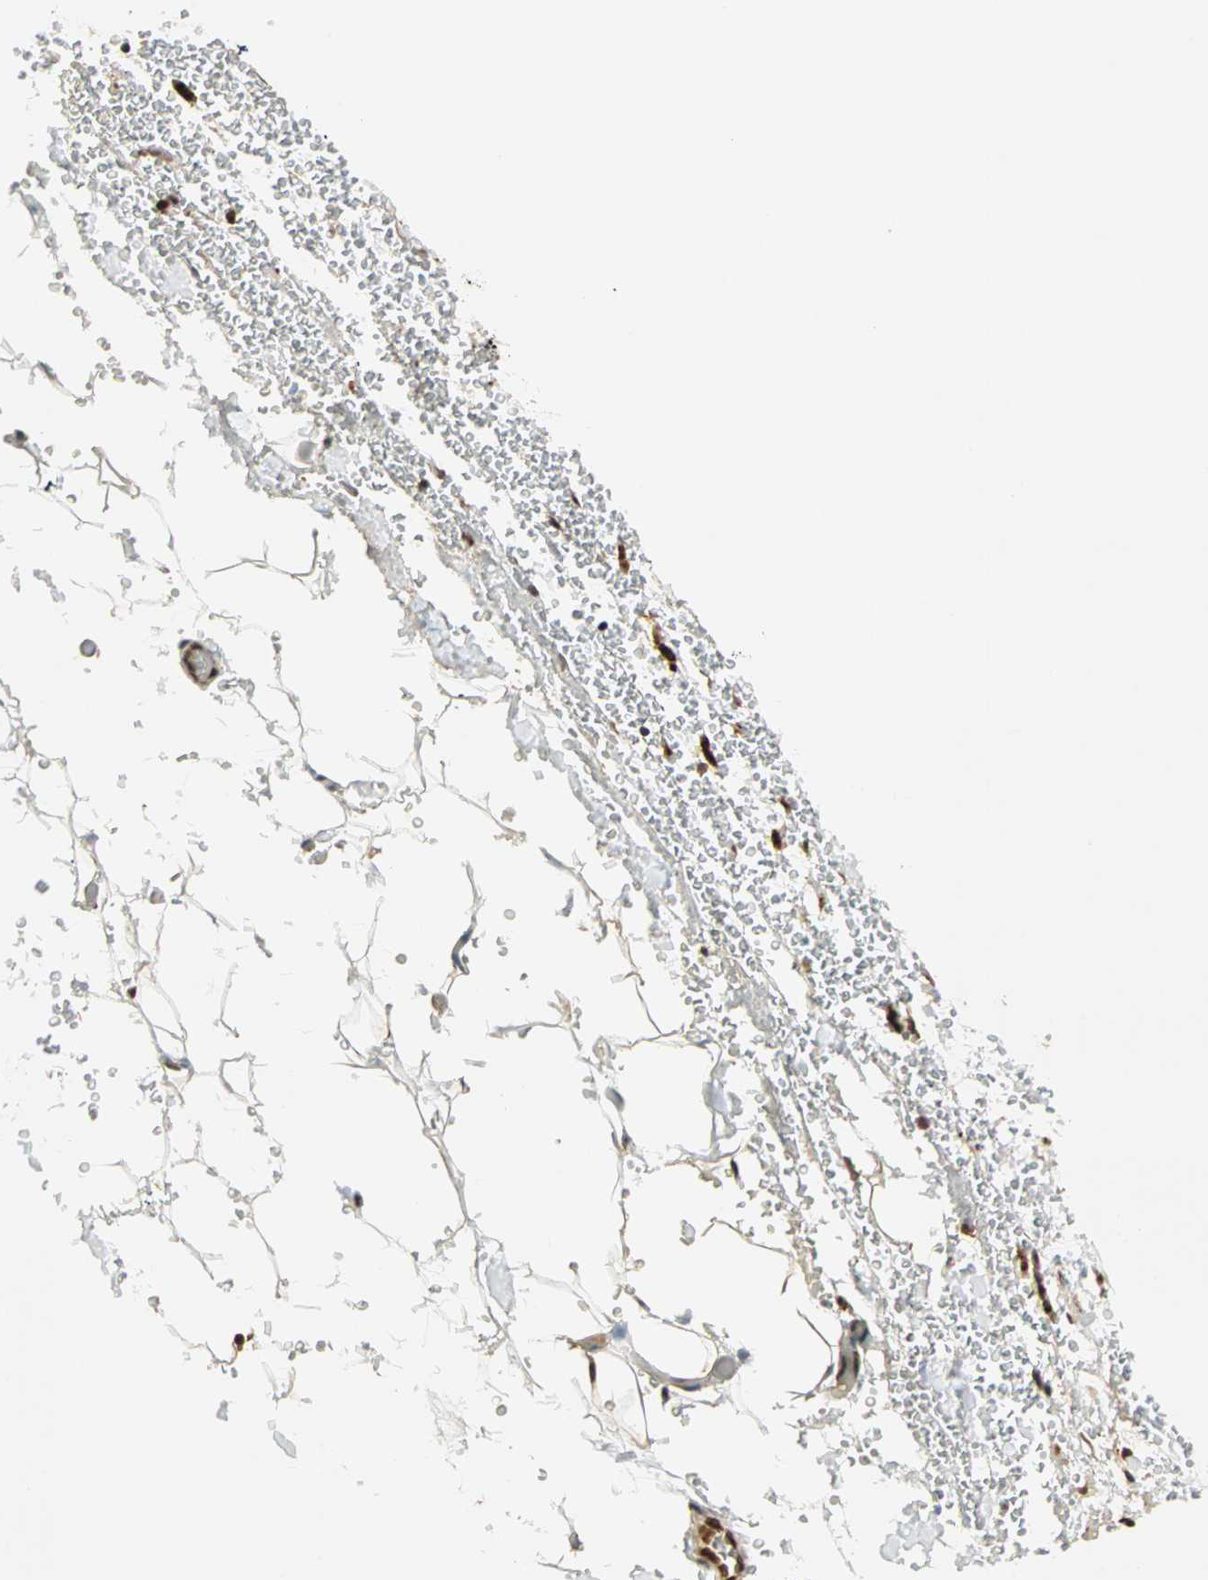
{"staining": {"intensity": "moderate", "quantity": ">75%", "location": "cytoplasmic/membranous,nuclear"}, "tissue": "adipose tissue", "cell_type": "Adipocytes", "image_type": "normal", "snomed": [{"axis": "morphology", "description": "Normal tissue, NOS"}, {"axis": "morphology", "description": "Inflammation, NOS"}, {"axis": "topography", "description": "Breast"}], "caption": "IHC histopathology image of benign adipose tissue stained for a protein (brown), which exhibits medium levels of moderate cytoplasmic/membranous,nuclear staining in about >75% of adipocytes.", "gene": "ZBED9", "patient": {"sex": "female", "age": 65}}